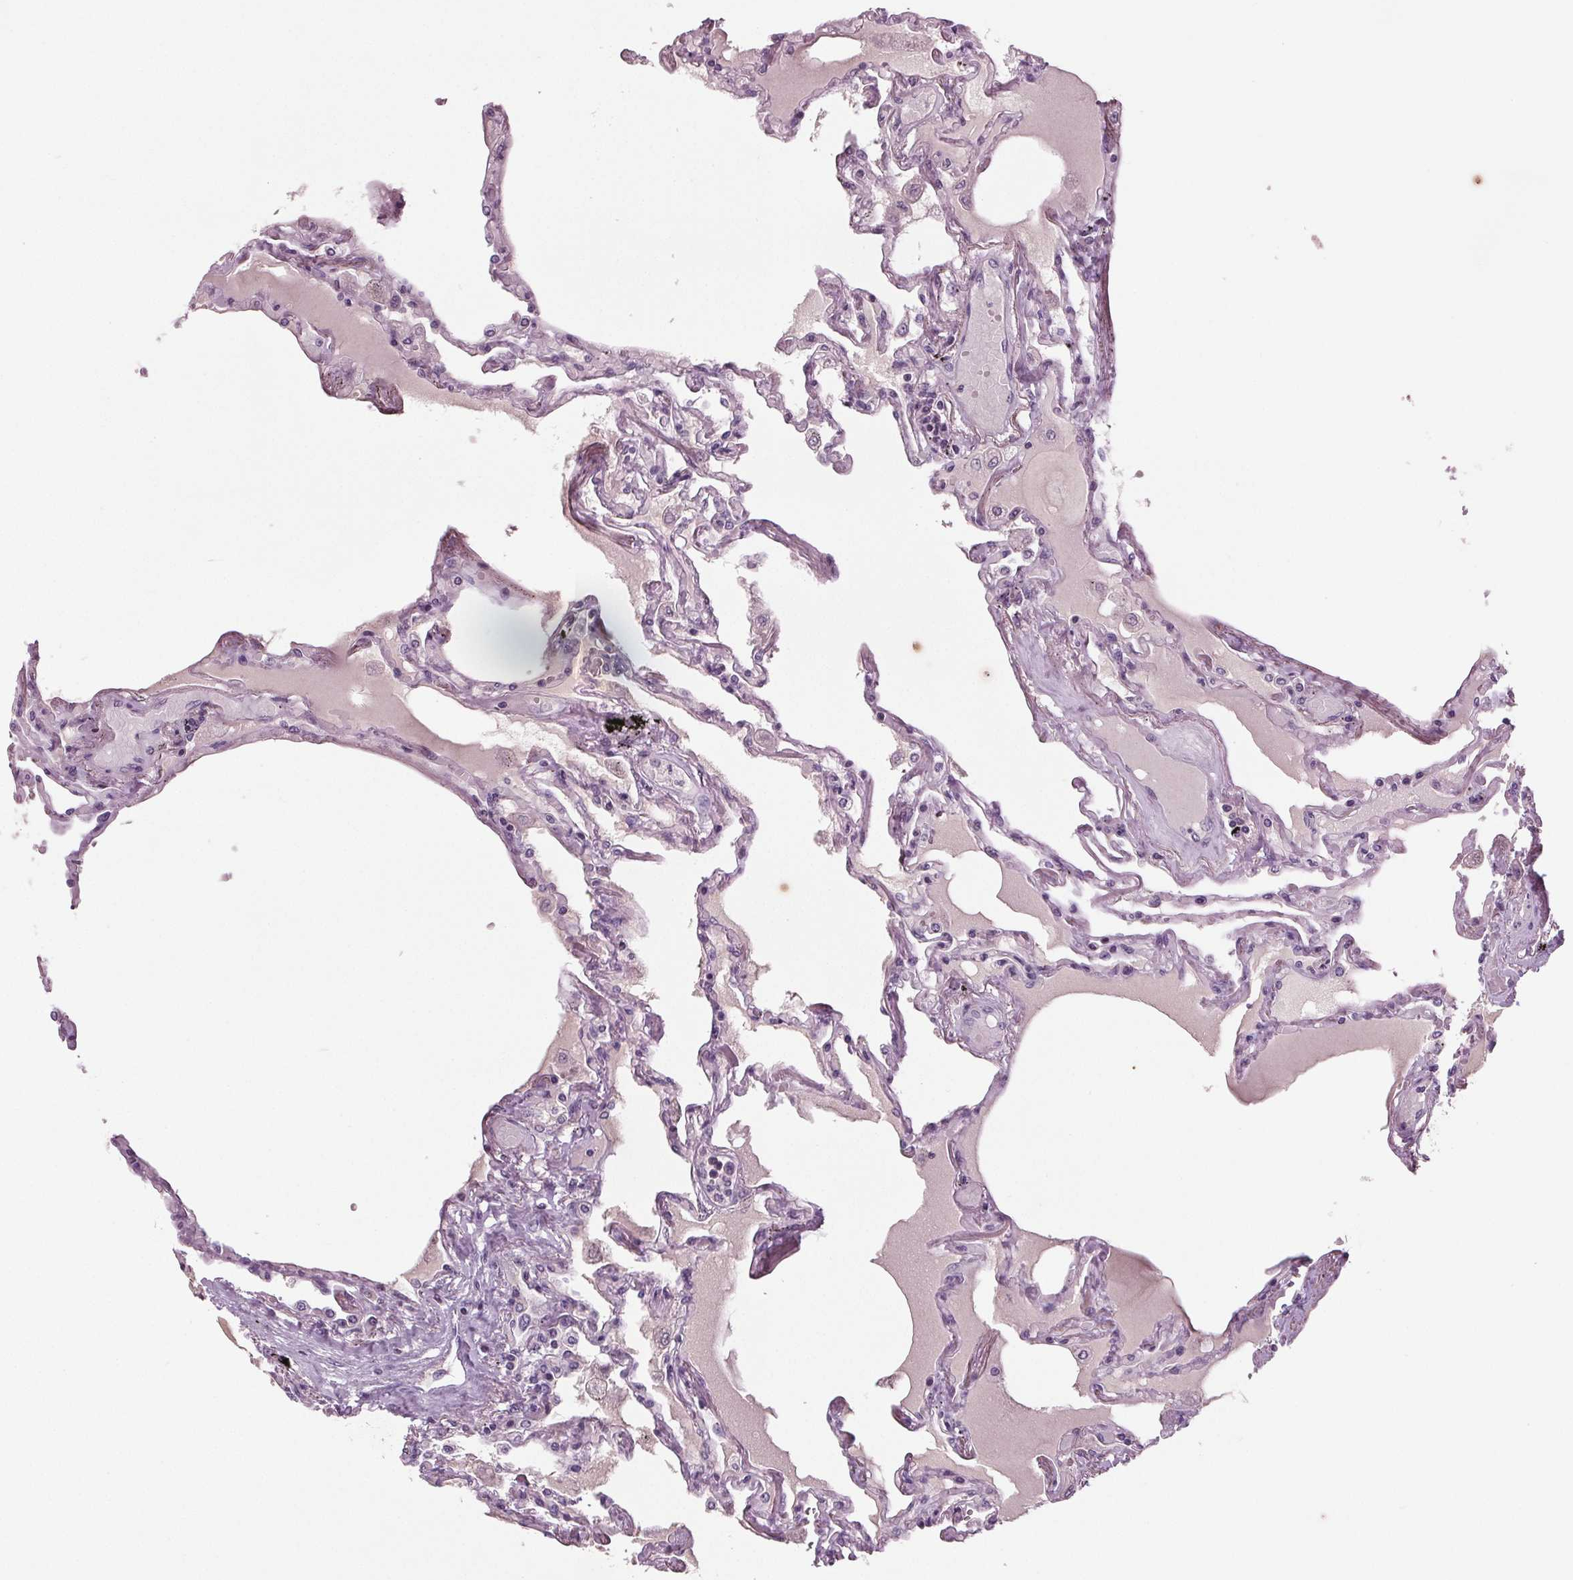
{"staining": {"intensity": "negative", "quantity": "none", "location": "none"}, "tissue": "lung", "cell_type": "Alveolar cells", "image_type": "normal", "snomed": [{"axis": "morphology", "description": "Normal tissue, NOS"}, {"axis": "morphology", "description": "Adenocarcinoma, NOS"}, {"axis": "topography", "description": "Cartilage tissue"}, {"axis": "topography", "description": "Lung"}], "caption": "Protein analysis of unremarkable lung reveals no significant positivity in alveolar cells. Nuclei are stained in blue.", "gene": "BHLHE22", "patient": {"sex": "female", "age": 67}}